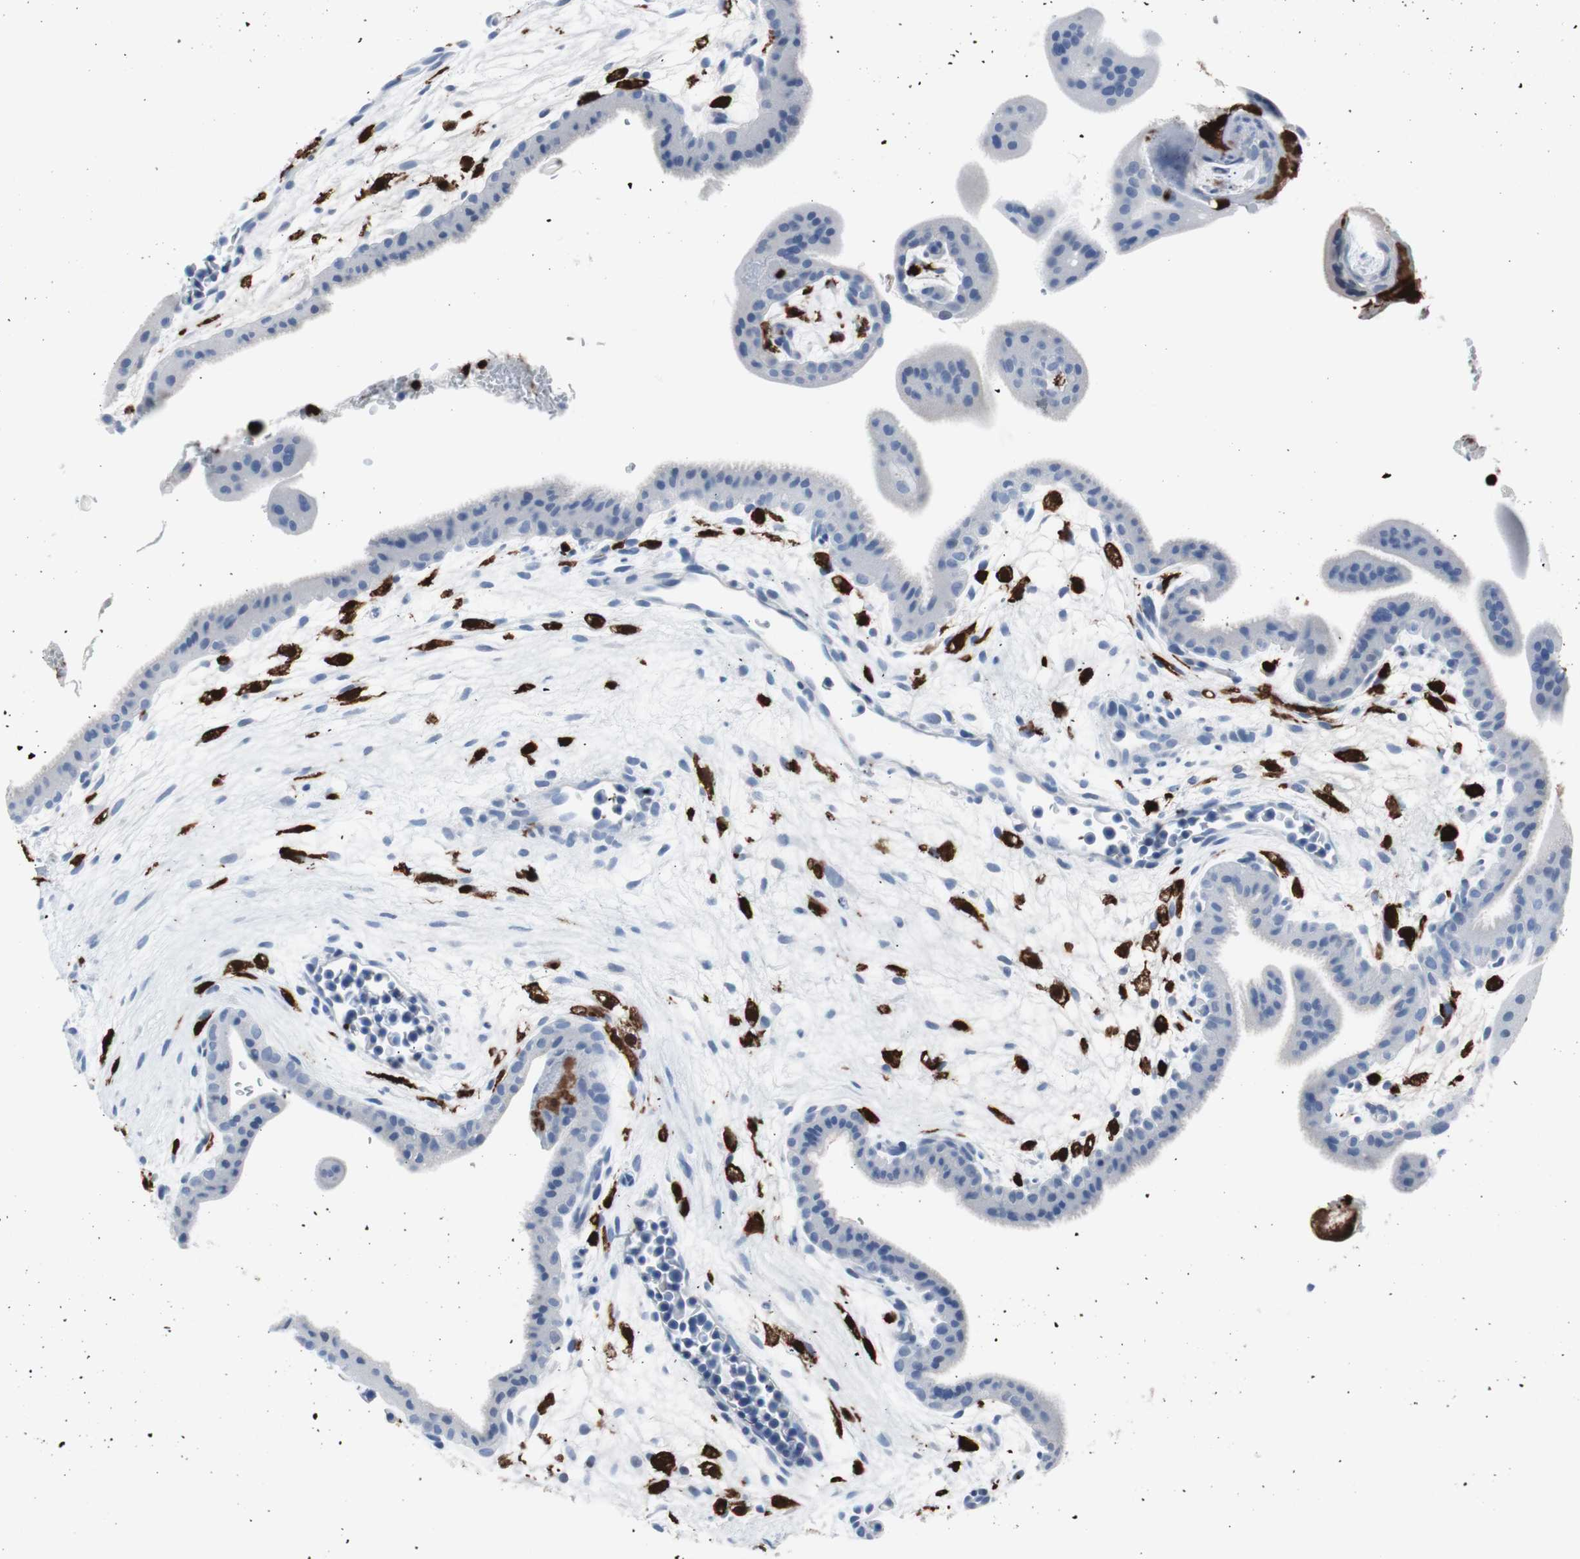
{"staining": {"intensity": "negative", "quantity": "none", "location": "none"}, "tissue": "placenta", "cell_type": "Decidual cells", "image_type": "normal", "snomed": [{"axis": "morphology", "description": "Normal tissue, NOS"}, {"axis": "topography", "description": "Placenta"}], "caption": "High power microscopy image of an IHC image of normal placenta, revealing no significant expression in decidual cells.", "gene": "SYK", "patient": {"sex": "female", "age": 35}}